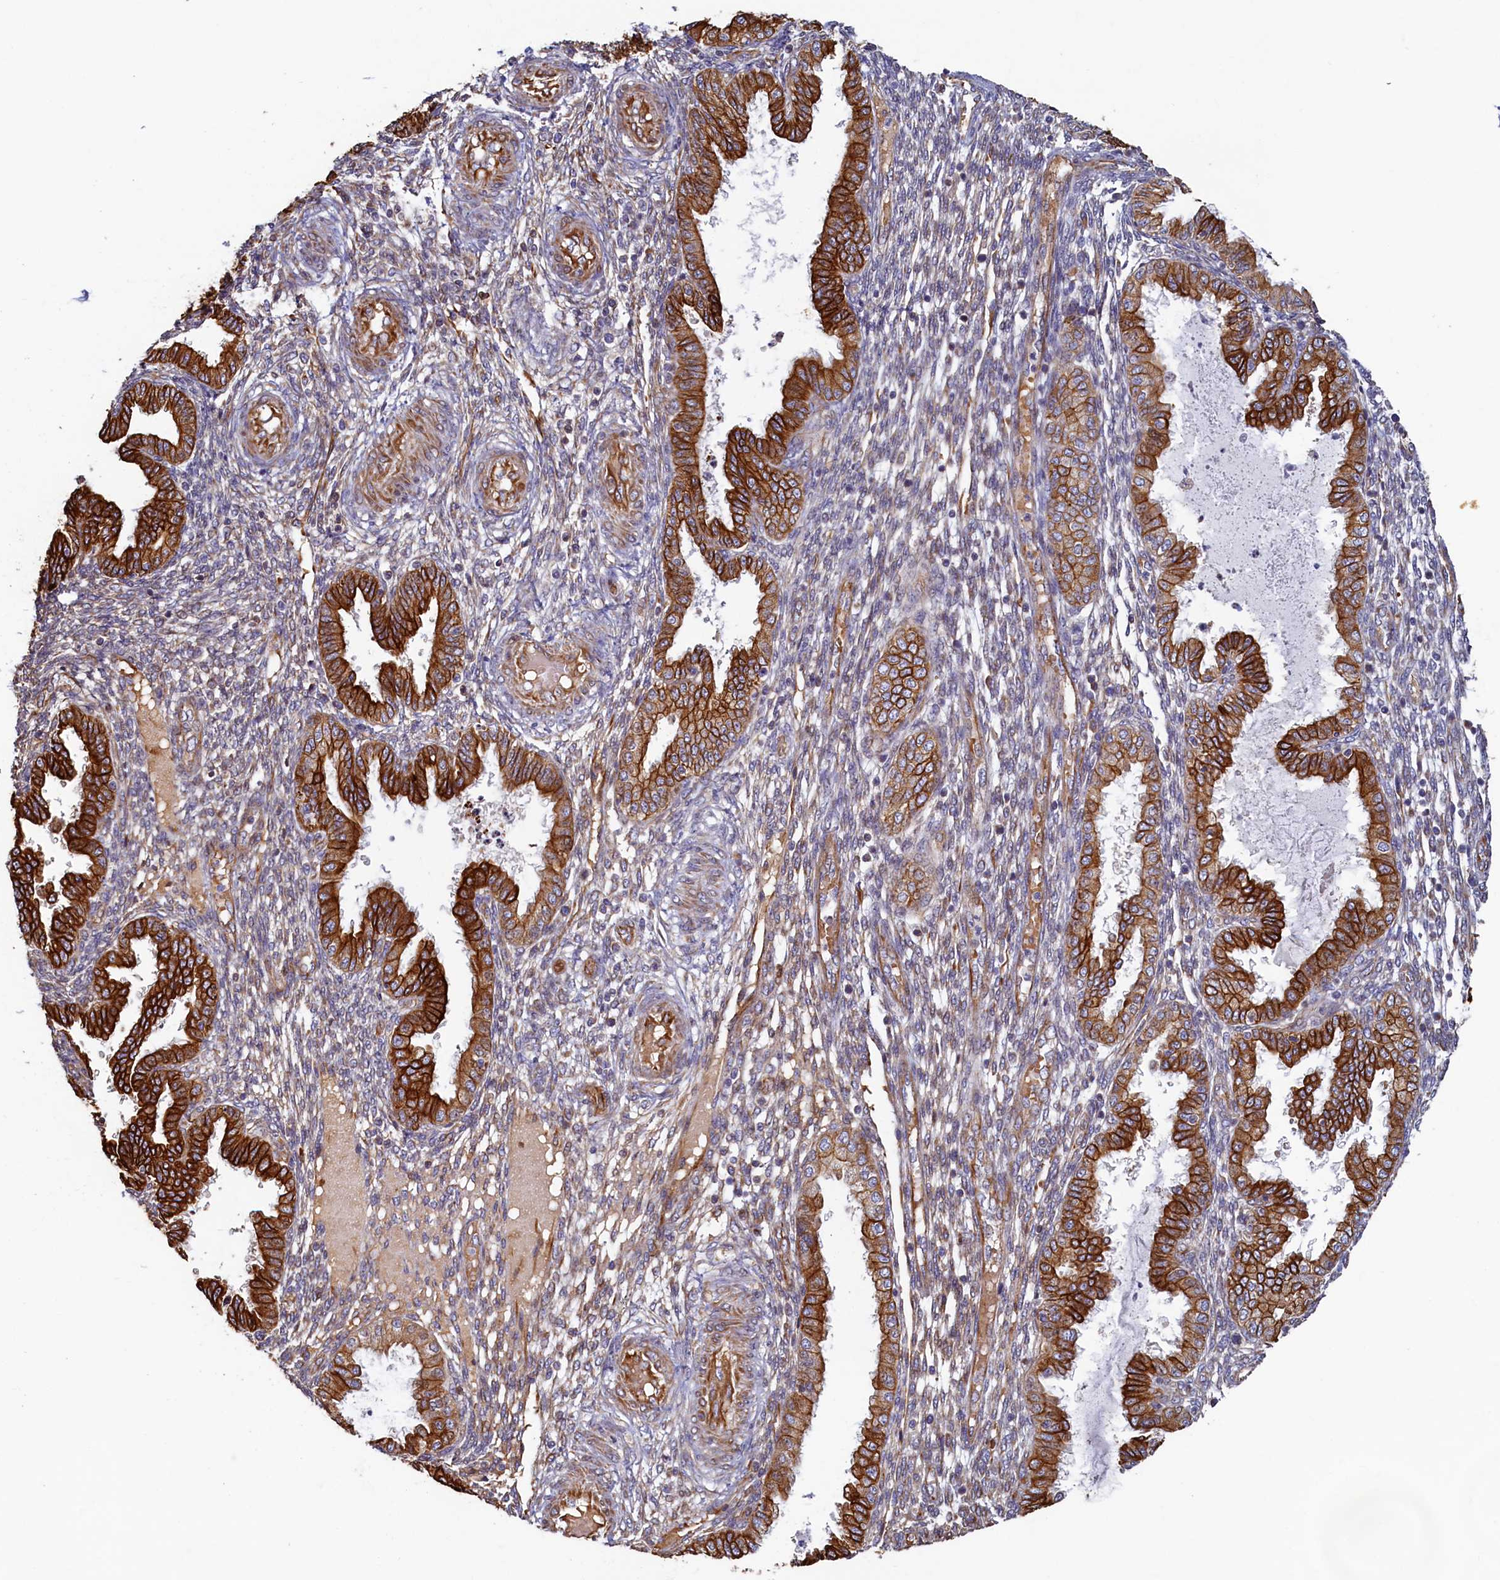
{"staining": {"intensity": "negative", "quantity": "none", "location": "none"}, "tissue": "endometrium", "cell_type": "Cells in endometrial stroma", "image_type": "normal", "snomed": [{"axis": "morphology", "description": "Normal tissue, NOS"}, {"axis": "topography", "description": "Endometrium"}], "caption": "The photomicrograph exhibits no staining of cells in endometrial stroma in normal endometrium. (Immunohistochemistry, brightfield microscopy, high magnification).", "gene": "LRRC57", "patient": {"sex": "female", "age": 33}}